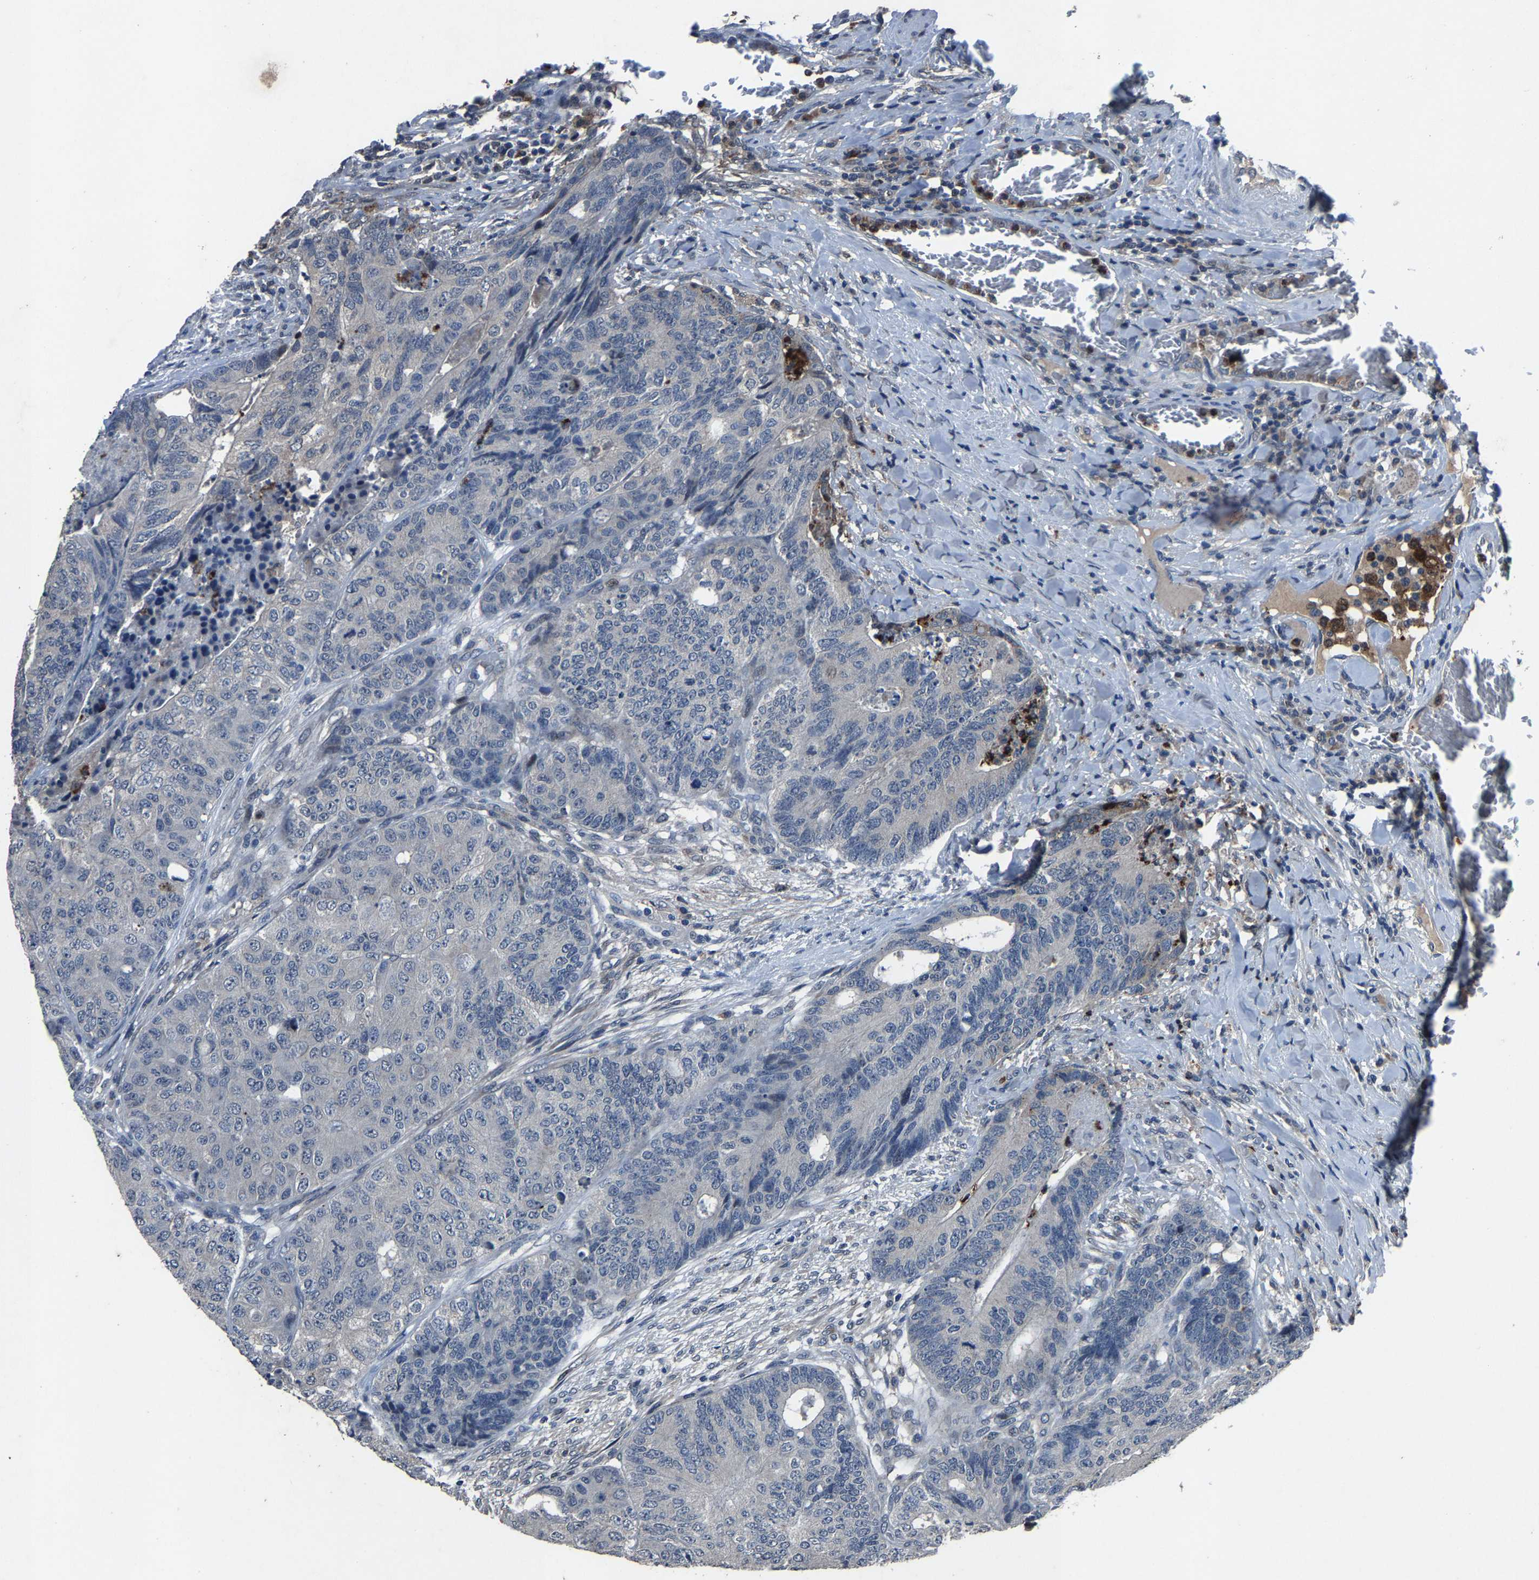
{"staining": {"intensity": "negative", "quantity": "none", "location": "none"}, "tissue": "colorectal cancer", "cell_type": "Tumor cells", "image_type": "cancer", "snomed": [{"axis": "morphology", "description": "Adenocarcinoma, NOS"}, {"axis": "topography", "description": "Colon"}], "caption": "This histopathology image is of colorectal adenocarcinoma stained with immunohistochemistry (IHC) to label a protein in brown with the nuclei are counter-stained blue. There is no expression in tumor cells.", "gene": "PCNX2", "patient": {"sex": "female", "age": 67}}